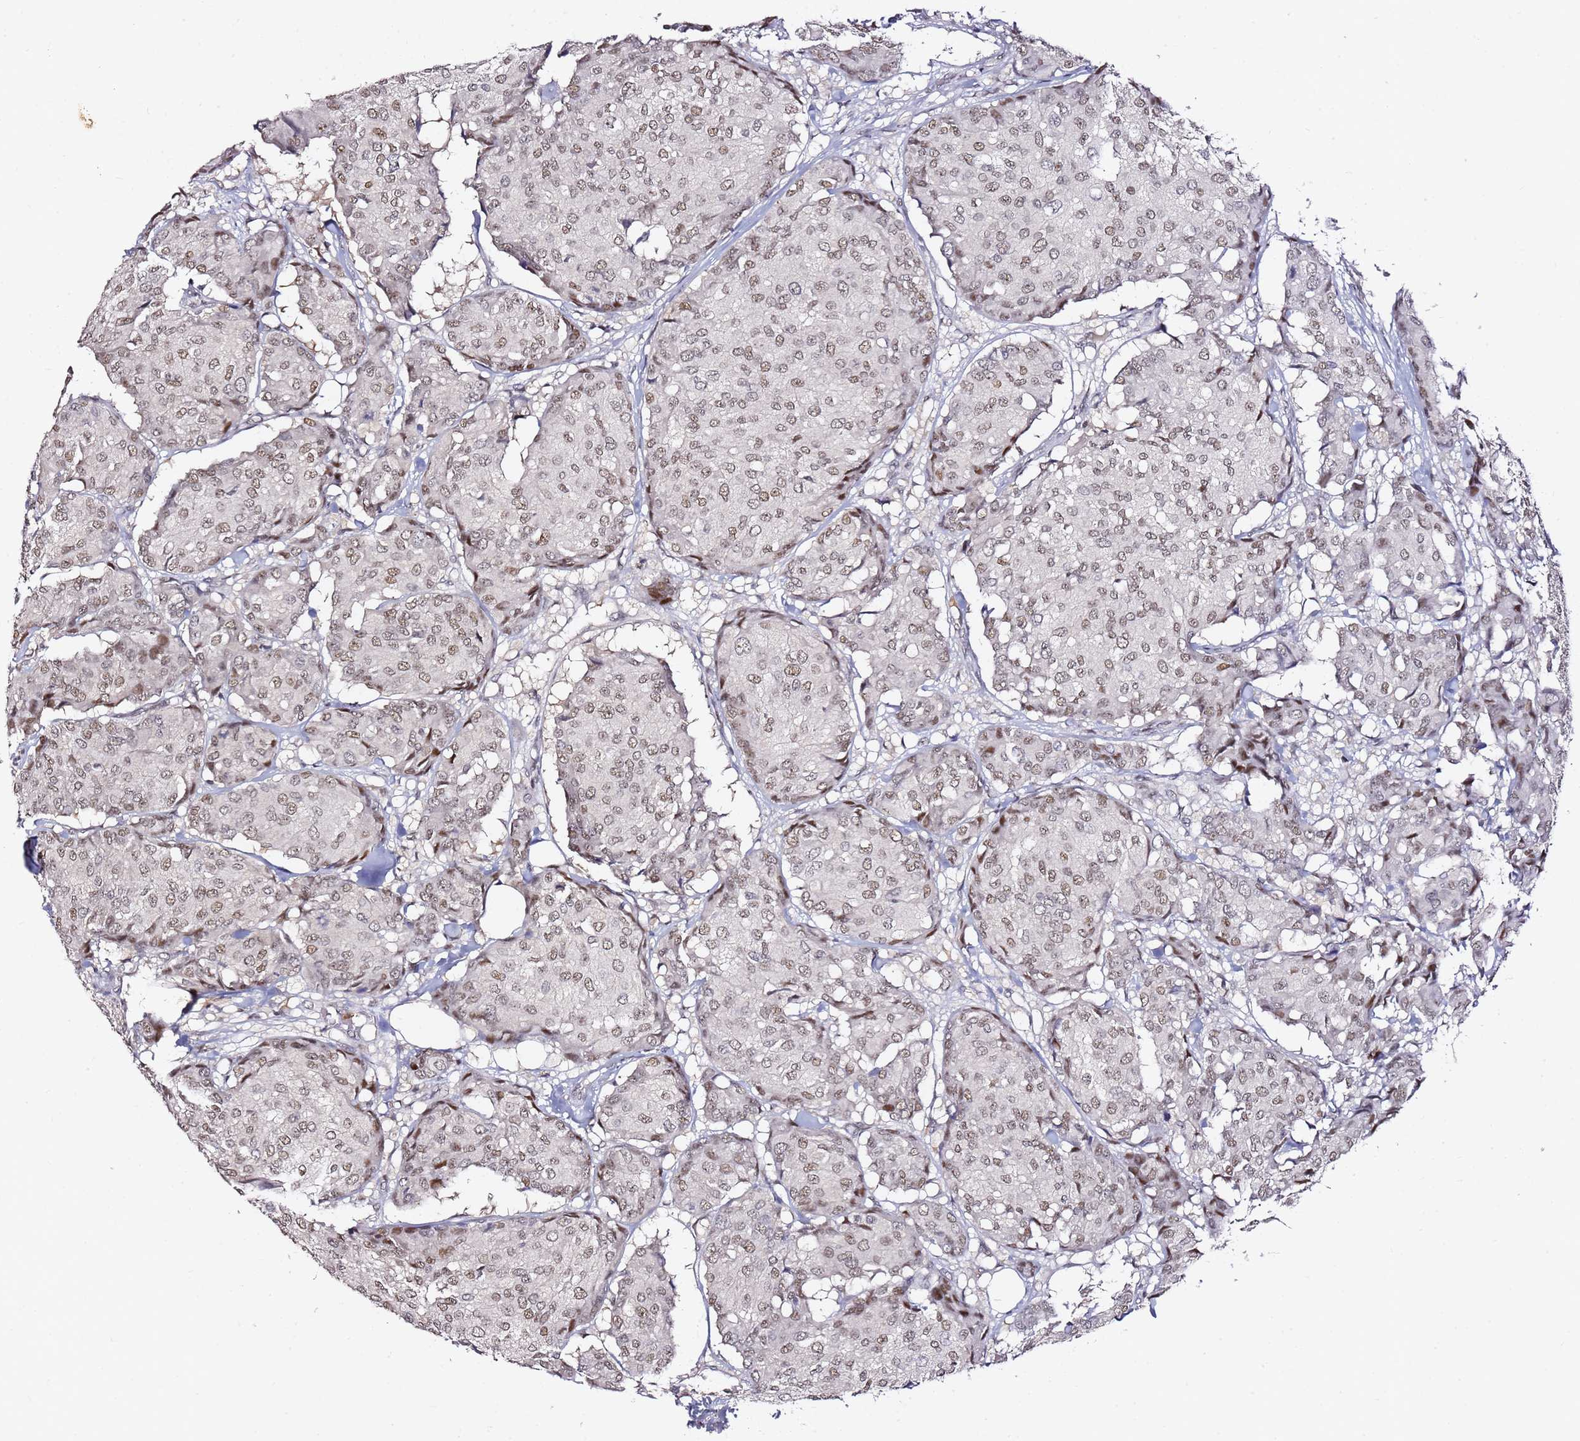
{"staining": {"intensity": "moderate", "quantity": ">75%", "location": "nuclear"}, "tissue": "breast cancer", "cell_type": "Tumor cells", "image_type": "cancer", "snomed": [{"axis": "morphology", "description": "Duct carcinoma"}, {"axis": "topography", "description": "Breast"}], "caption": "Approximately >75% of tumor cells in human breast cancer (infiltrating ductal carcinoma) exhibit moderate nuclear protein expression as visualized by brown immunohistochemical staining.", "gene": "FCF1", "patient": {"sex": "female", "age": 75}}